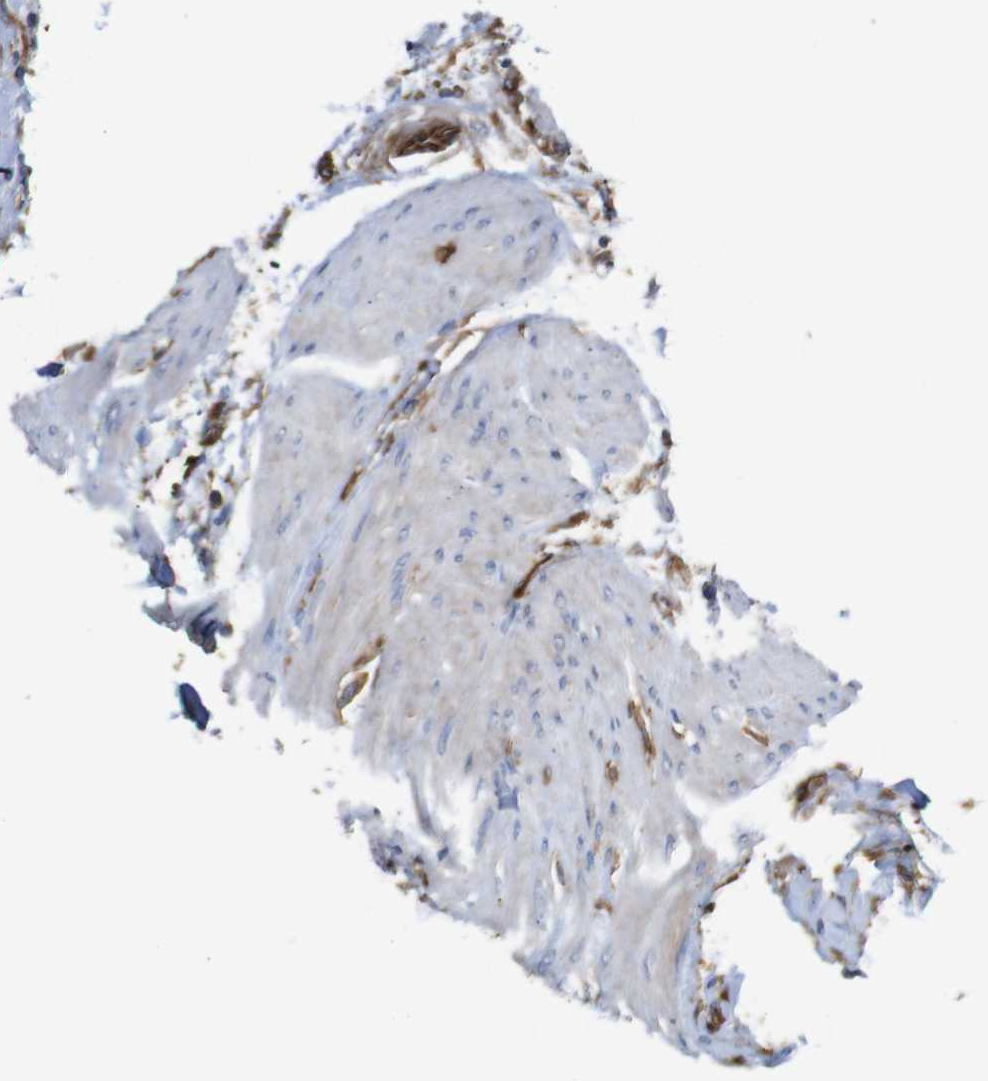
{"staining": {"intensity": "strong", "quantity": ">75%", "location": "cytoplasmic/membranous"}, "tissue": "urothelial cancer", "cell_type": "Tumor cells", "image_type": "cancer", "snomed": [{"axis": "morphology", "description": "Urothelial carcinoma, High grade"}, {"axis": "topography", "description": "Urinary bladder"}], "caption": "IHC of human high-grade urothelial carcinoma reveals high levels of strong cytoplasmic/membranous staining in approximately >75% of tumor cells.", "gene": "SPTBN1", "patient": {"sex": "male", "age": 35}}